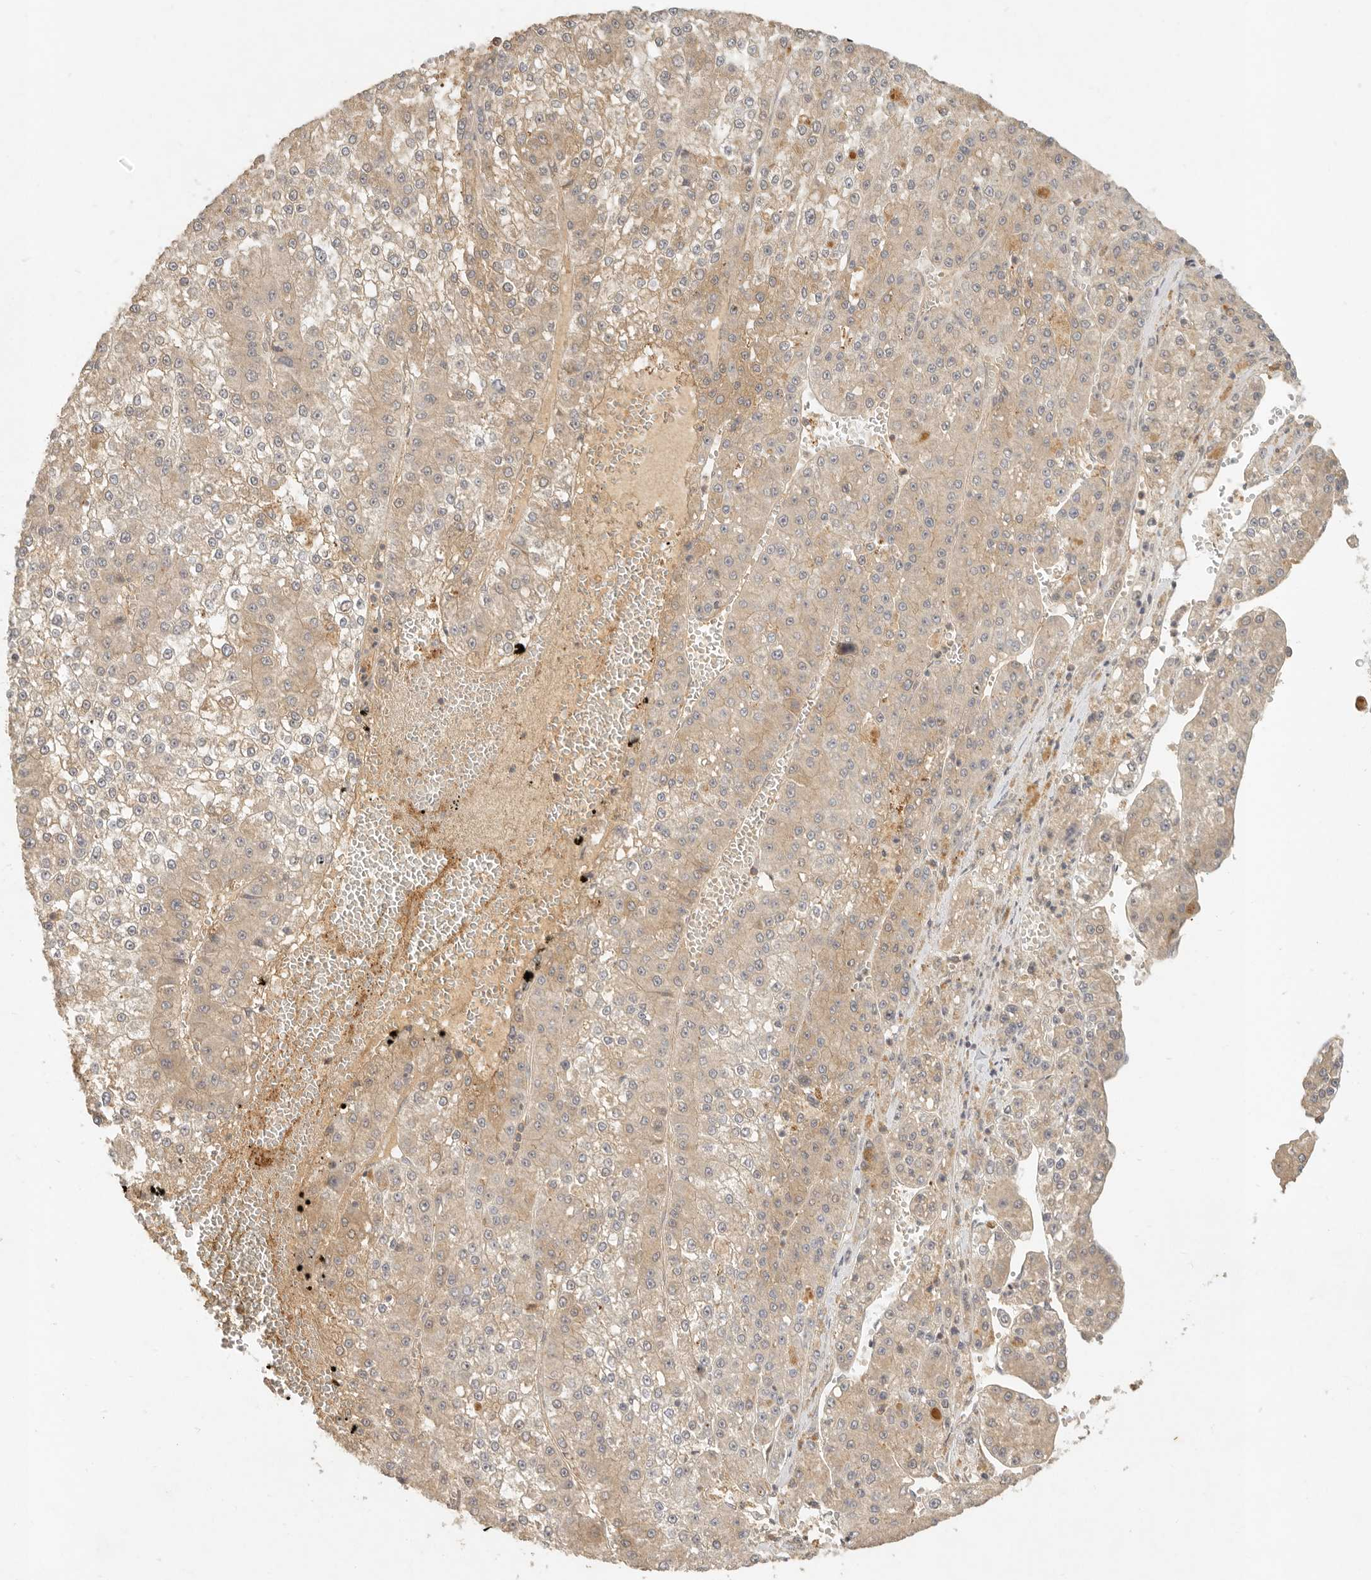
{"staining": {"intensity": "weak", "quantity": "25%-75%", "location": "cytoplasmic/membranous"}, "tissue": "liver cancer", "cell_type": "Tumor cells", "image_type": "cancer", "snomed": [{"axis": "morphology", "description": "Carcinoma, Hepatocellular, NOS"}, {"axis": "topography", "description": "Liver"}], "caption": "Immunohistochemical staining of human liver cancer displays low levels of weak cytoplasmic/membranous expression in approximately 25%-75% of tumor cells.", "gene": "VIPR1", "patient": {"sex": "female", "age": 73}}